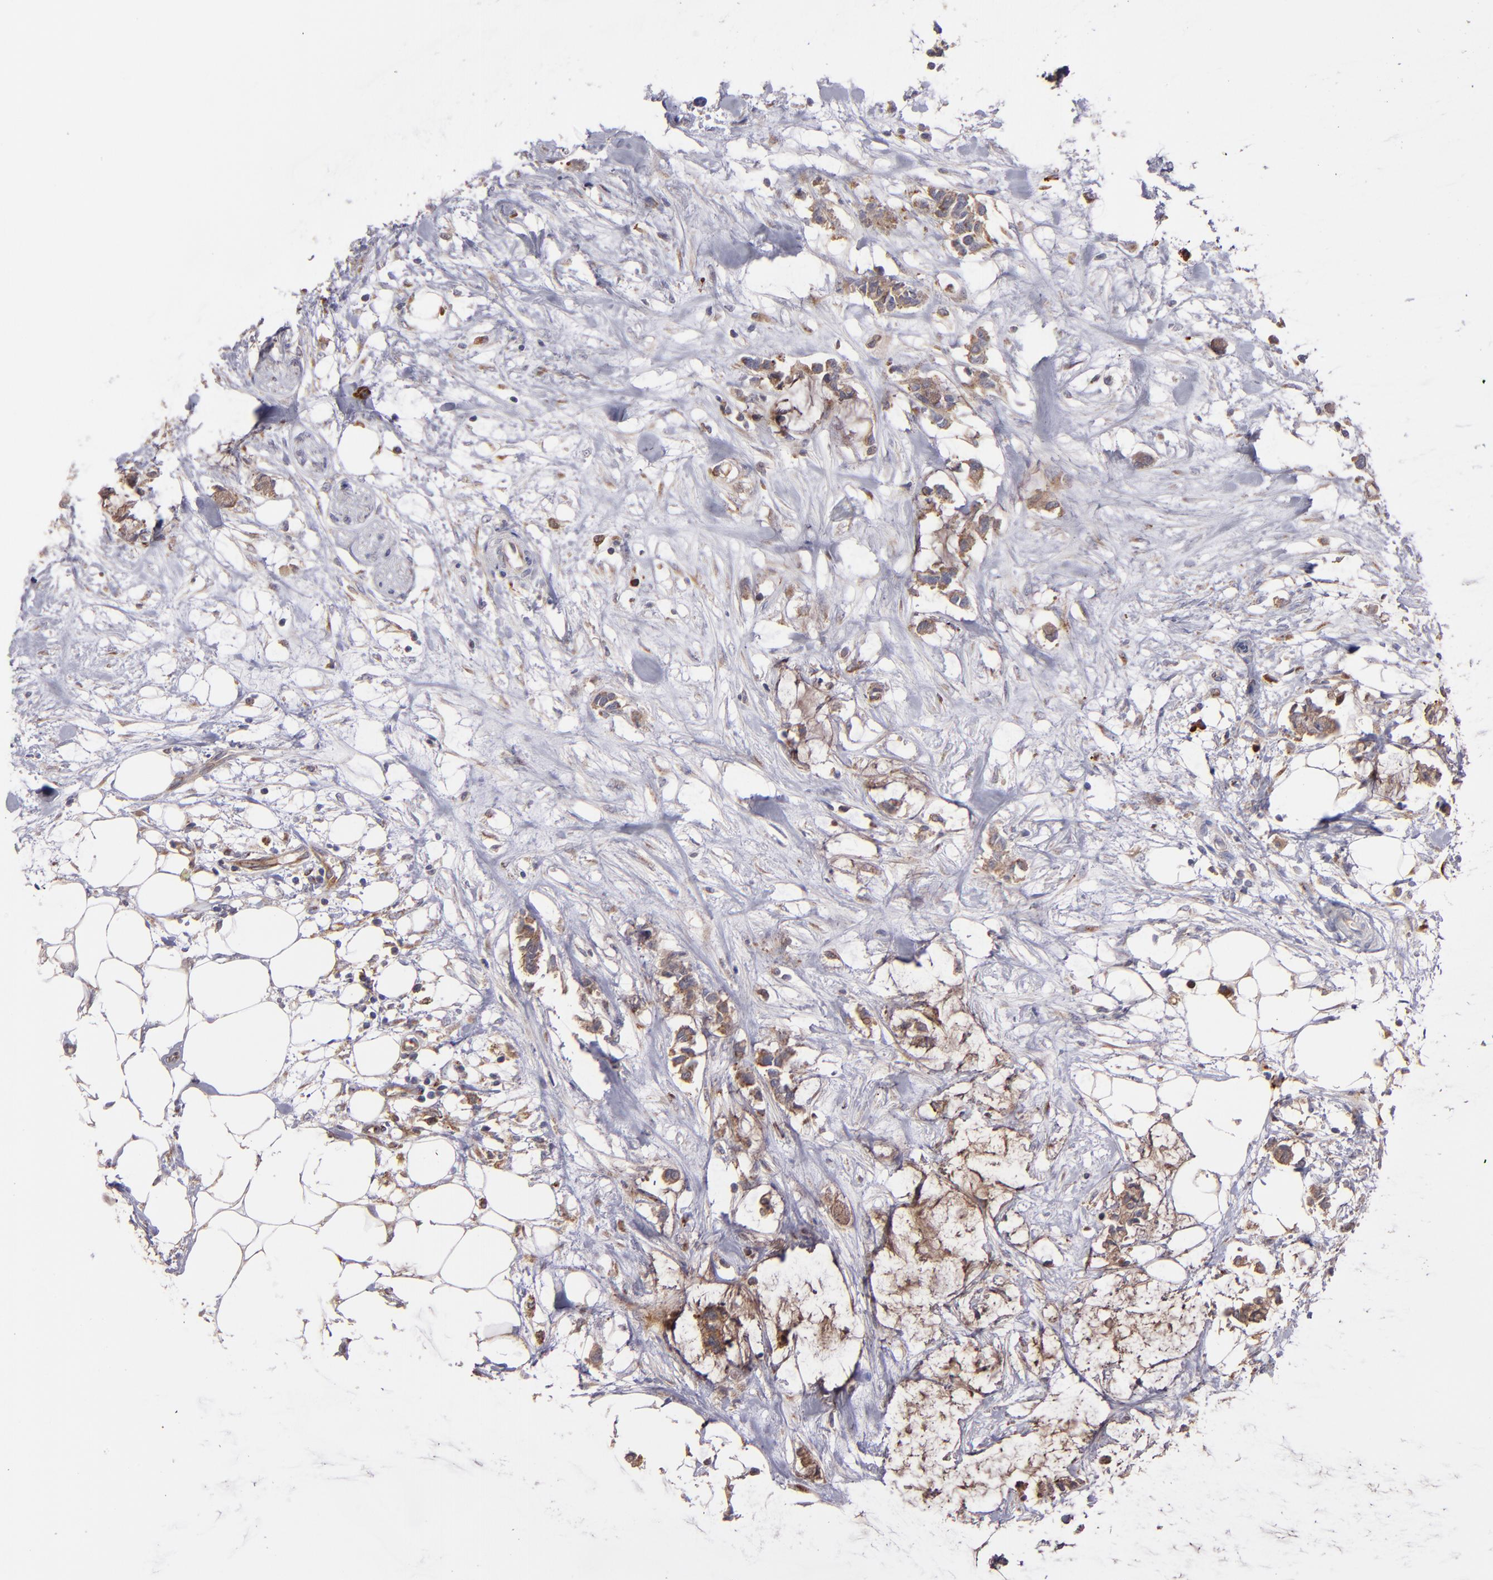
{"staining": {"intensity": "moderate", "quantity": ">75%", "location": "cytoplasmic/membranous"}, "tissue": "colorectal cancer", "cell_type": "Tumor cells", "image_type": "cancer", "snomed": [{"axis": "morphology", "description": "Normal tissue, NOS"}, {"axis": "morphology", "description": "Adenocarcinoma, NOS"}, {"axis": "topography", "description": "Colon"}, {"axis": "topography", "description": "Peripheral nerve tissue"}], "caption": "Immunohistochemical staining of human colorectal cancer (adenocarcinoma) displays moderate cytoplasmic/membranous protein staining in approximately >75% of tumor cells.", "gene": "IFIH1", "patient": {"sex": "male", "age": 14}}